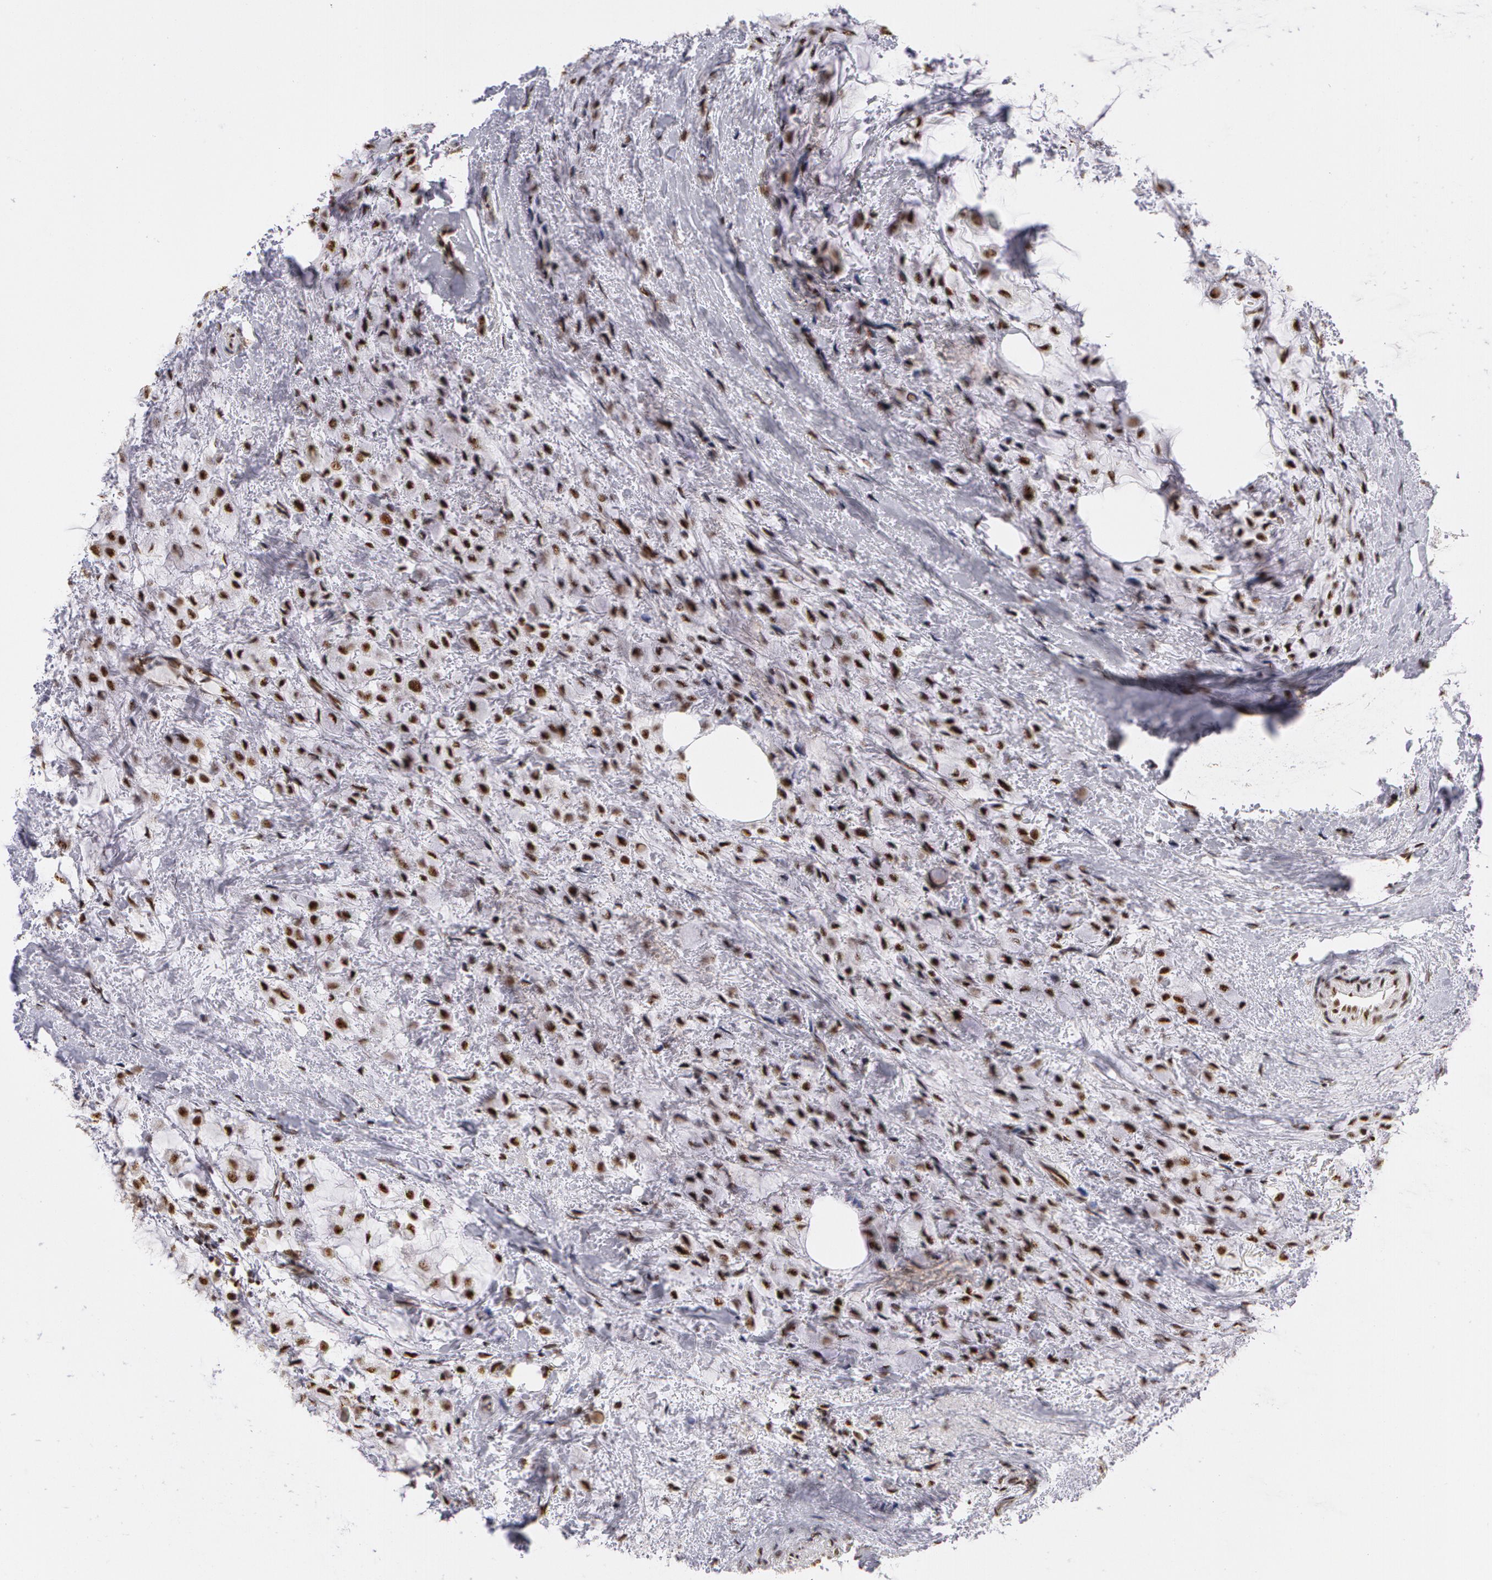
{"staining": {"intensity": "strong", "quantity": ">75%", "location": "nuclear"}, "tissue": "breast cancer", "cell_type": "Tumor cells", "image_type": "cancer", "snomed": [{"axis": "morphology", "description": "Lobular carcinoma"}, {"axis": "topography", "description": "Breast"}], "caption": "Immunohistochemistry (IHC) staining of breast lobular carcinoma, which displays high levels of strong nuclear expression in approximately >75% of tumor cells indicating strong nuclear protein expression. The staining was performed using DAB (brown) for protein detection and nuclei were counterstained in hematoxylin (blue).", "gene": "PNN", "patient": {"sex": "female", "age": 85}}